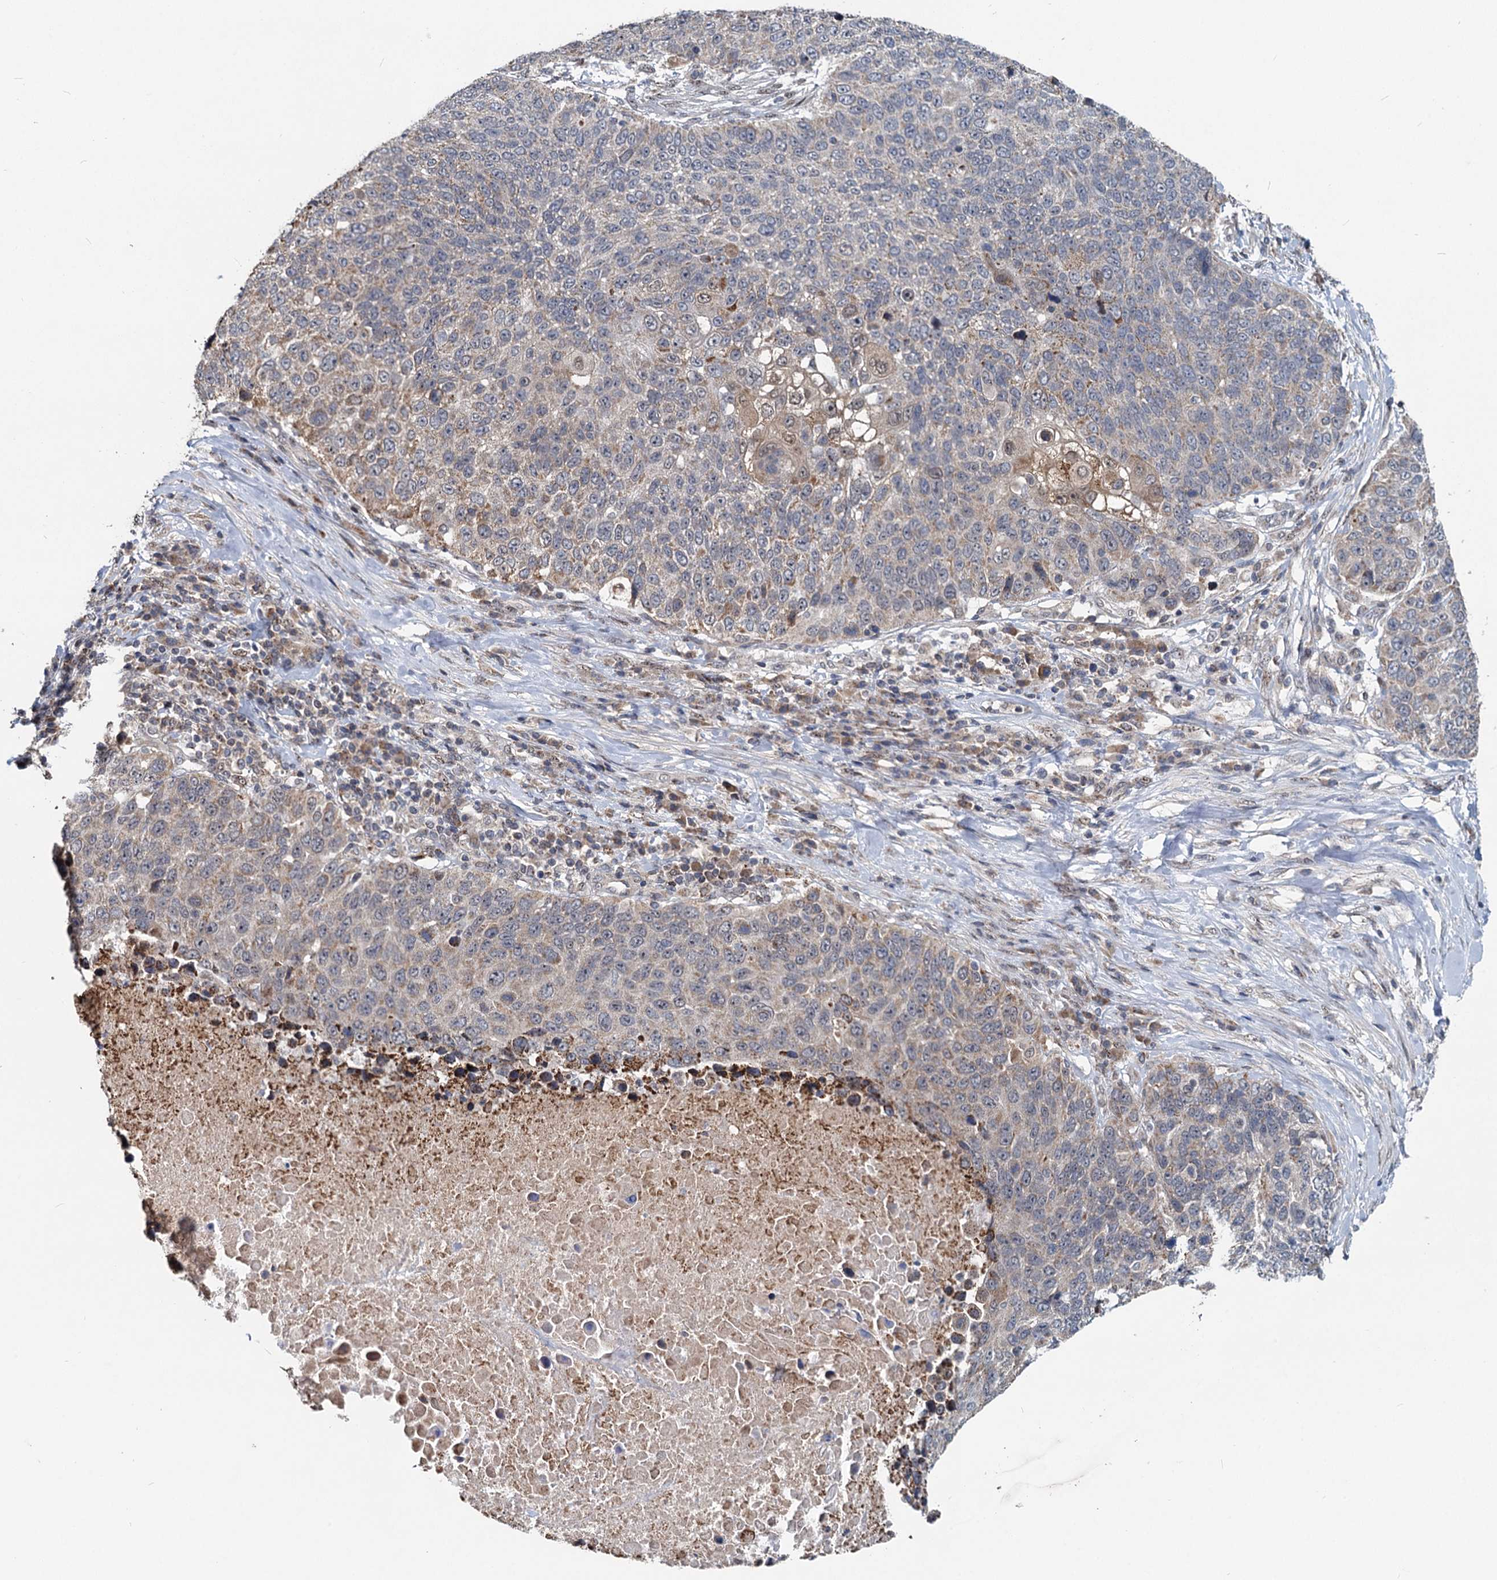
{"staining": {"intensity": "weak", "quantity": "25%-75%", "location": "cytoplasmic/membranous"}, "tissue": "lung cancer", "cell_type": "Tumor cells", "image_type": "cancer", "snomed": [{"axis": "morphology", "description": "Normal tissue, NOS"}, {"axis": "morphology", "description": "Squamous cell carcinoma, NOS"}, {"axis": "topography", "description": "Lymph node"}, {"axis": "topography", "description": "Lung"}], "caption": "Brown immunohistochemical staining in lung cancer (squamous cell carcinoma) reveals weak cytoplasmic/membranous expression in about 25%-75% of tumor cells. The protein is shown in brown color, while the nuclei are stained blue.", "gene": "RITA1", "patient": {"sex": "male", "age": 66}}